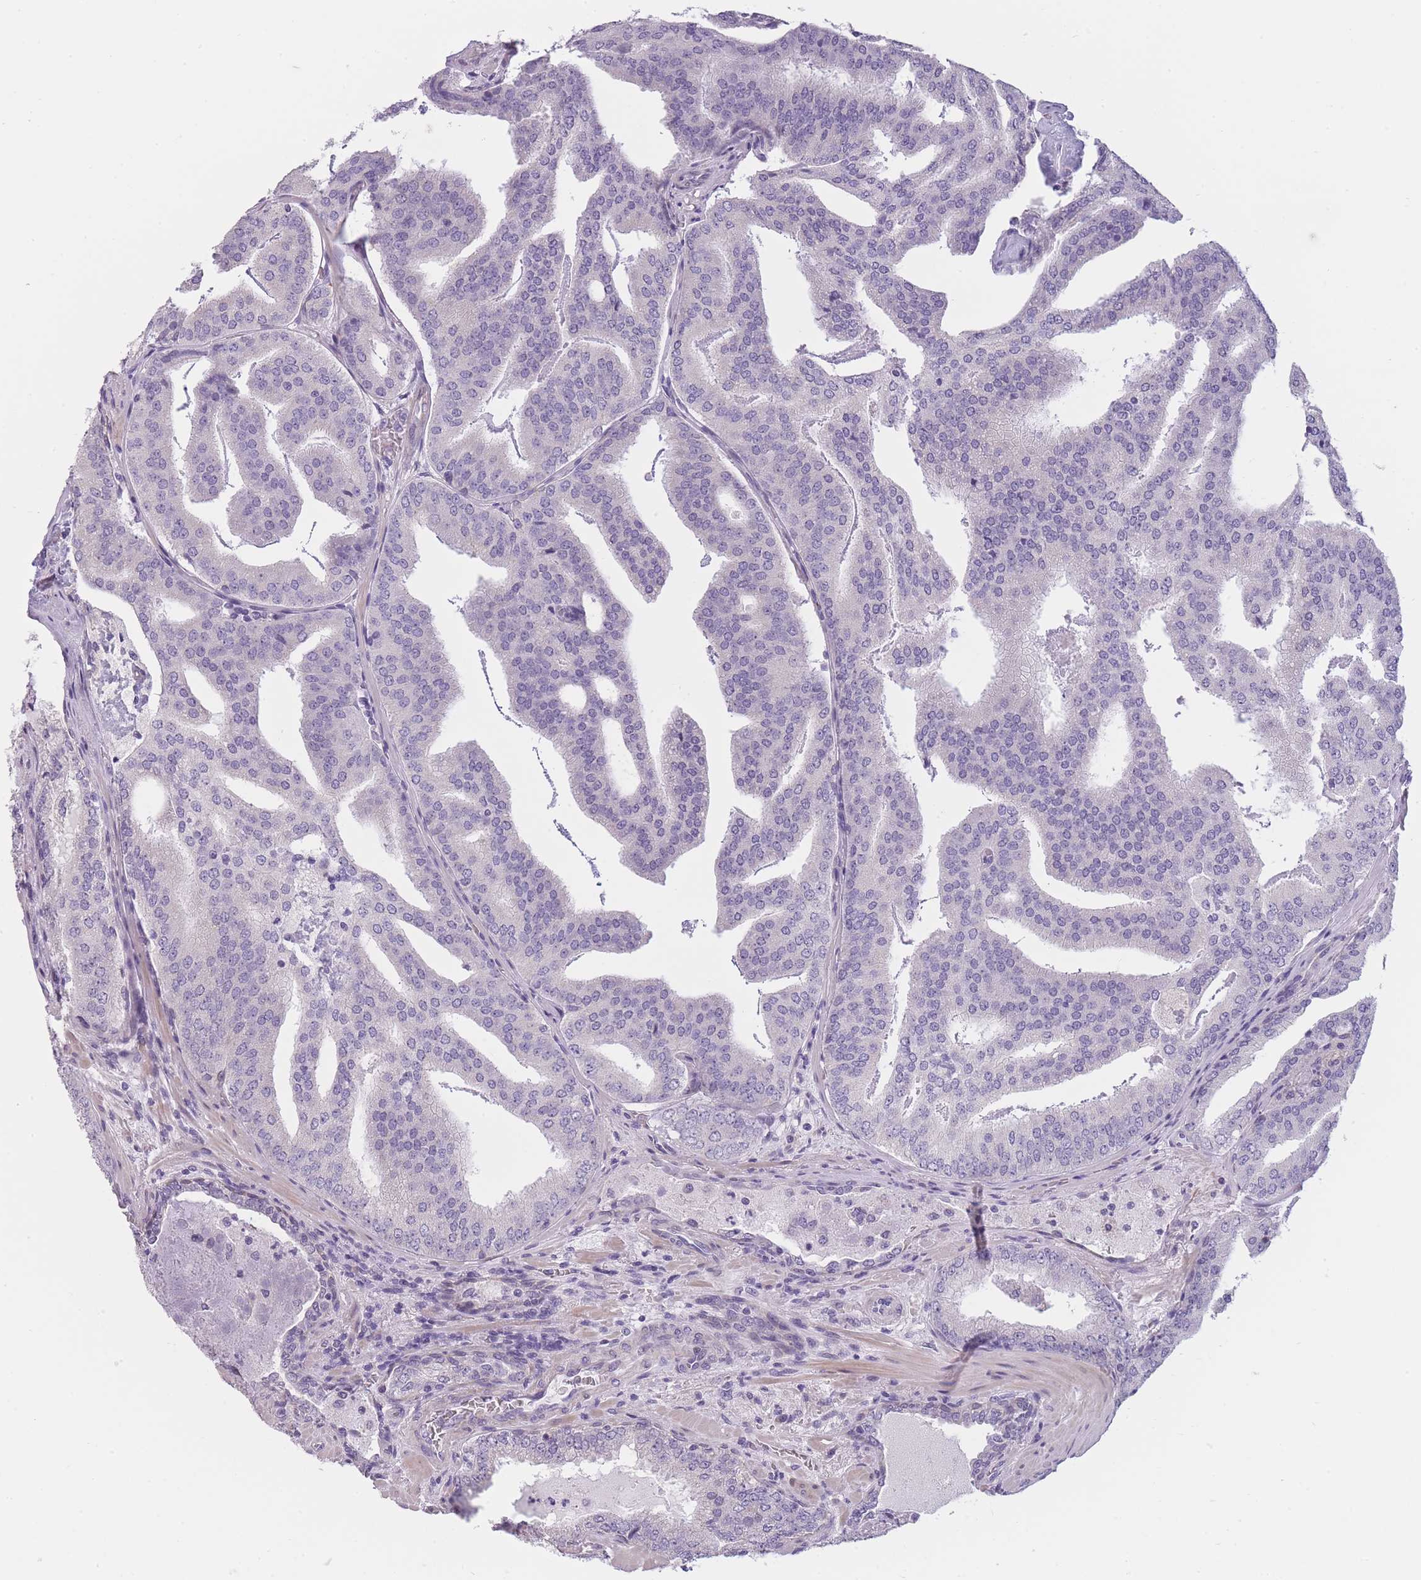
{"staining": {"intensity": "negative", "quantity": "none", "location": "none"}, "tissue": "prostate cancer", "cell_type": "Tumor cells", "image_type": "cancer", "snomed": [{"axis": "morphology", "description": "Adenocarcinoma, High grade"}, {"axis": "topography", "description": "Prostate"}], "caption": "Protein analysis of adenocarcinoma (high-grade) (prostate) exhibits no significant staining in tumor cells.", "gene": "TMEM236", "patient": {"sex": "male", "age": 68}}